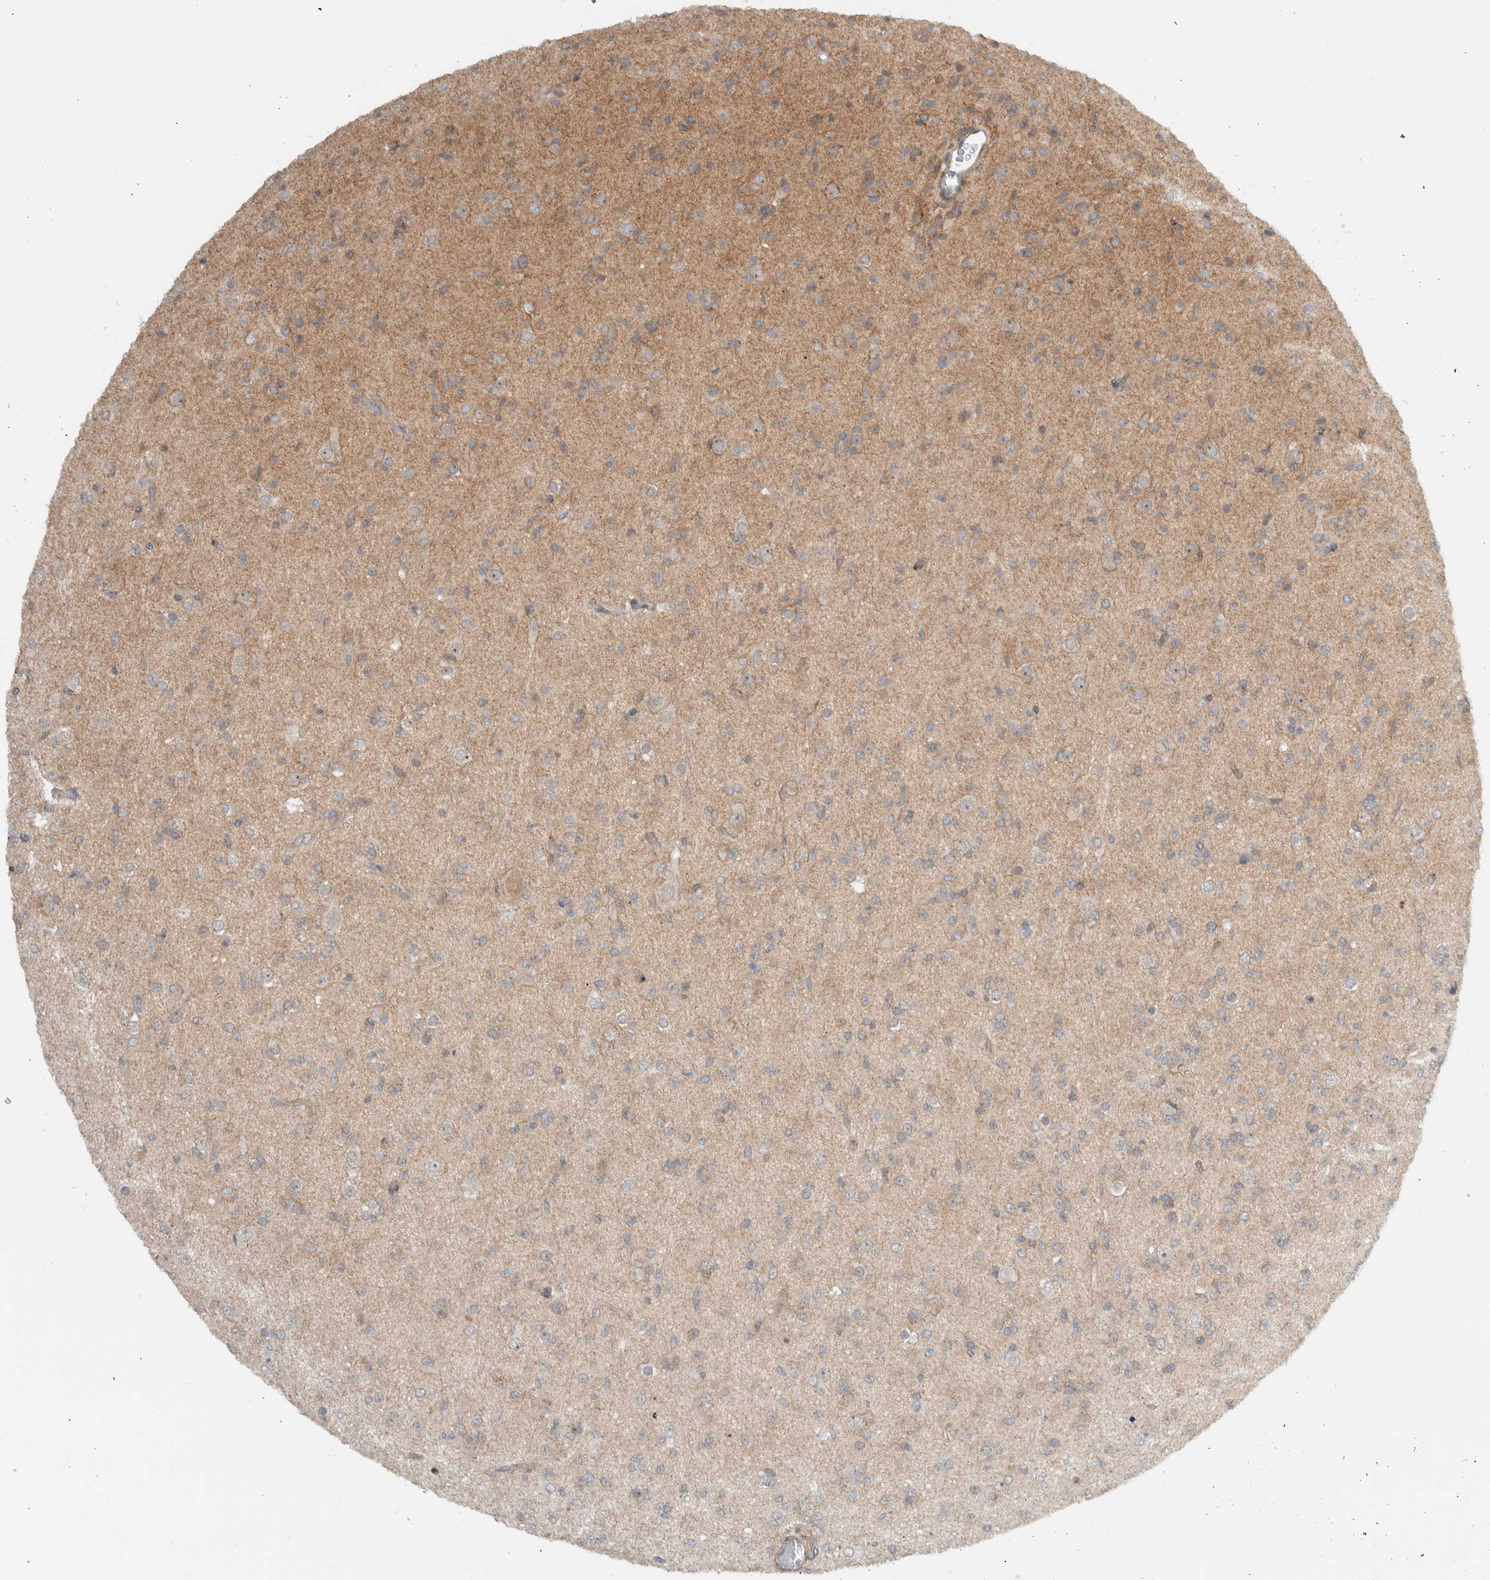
{"staining": {"intensity": "weak", "quantity": ">75%", "location": "cytoplasmic/membranous"}, "tissue": "glioma", "cell_type": "Tumor cells", "image_type": "cancer", "snomed": [{"axis": "morphology", "description": "Glioma, malignant, Low grade"}, {"axis": "topography", "description": "Brain"}], "caption": "Protein positivity by IHC reveals weak cytoplasmic/membranous staining in approximately >75% of tumor cells in malignant glioma (low-grade). The staining is performed using DAB brown chromogen to label protein expression. The nuclei are counter-stained blue using hematoxylin.", "gene": "MPRIP", "patient": {"sex": "male", "age": 65}}